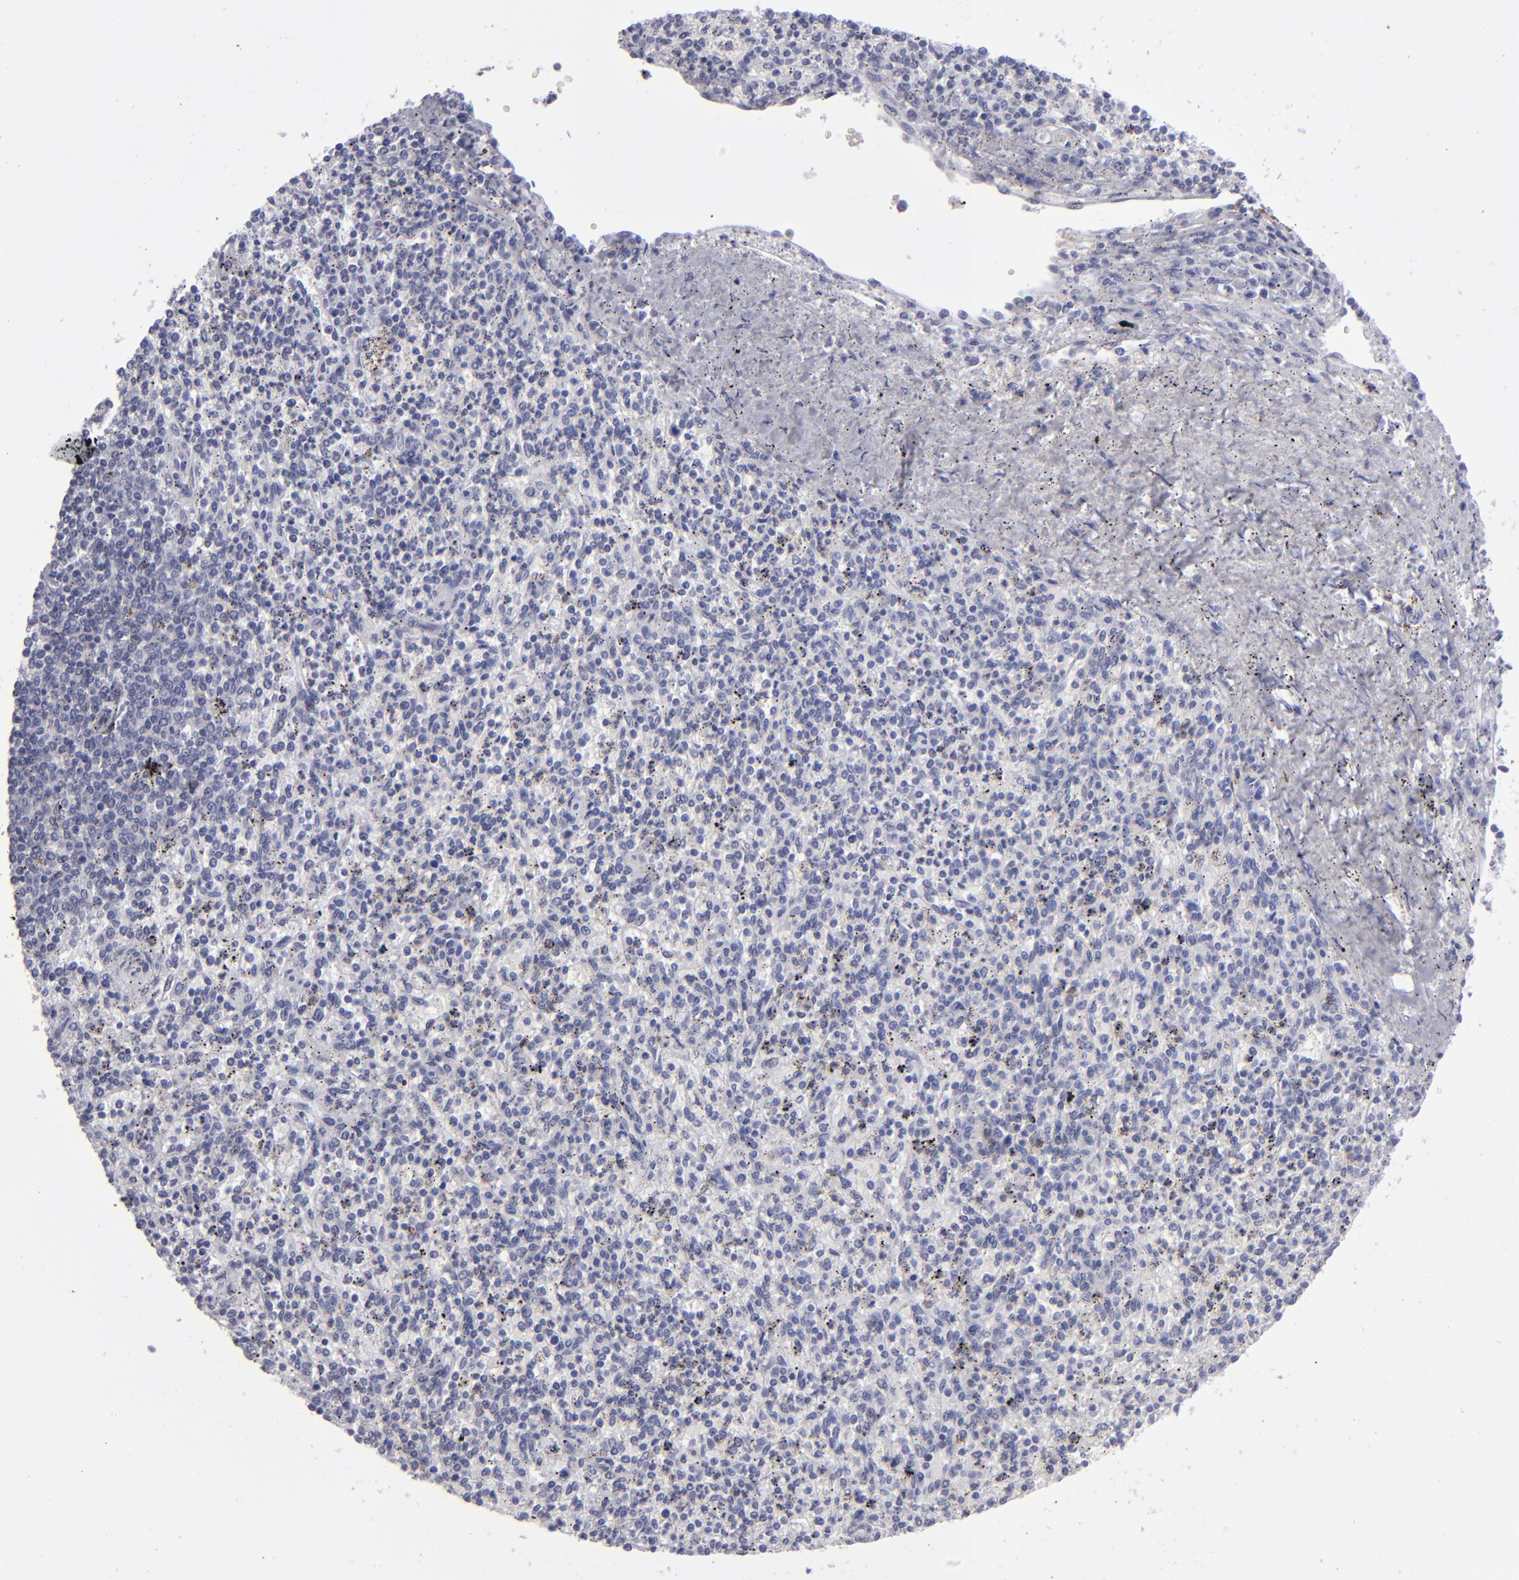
{"staining": {"intensity": "negative", "quantity": "none", "location": "none"}, "tissue": "spleen", "cell_type": "Cells in red pulp", "image_type": "normal", "snomed": [{"axis": "morphology", "description": "Normal tissue, NOS"}, {"axis": "topography", "description": "Spleen"}], "caption": "The image demonstrates no significant positivity in cells in red pulp of spleen. (DAB (3,3'-diaminobenzidine) IHC visualized using brightfield microscopy, high magnification).", "gene": "ALDOB", "patient": {"sex": "male", "age": 72}}